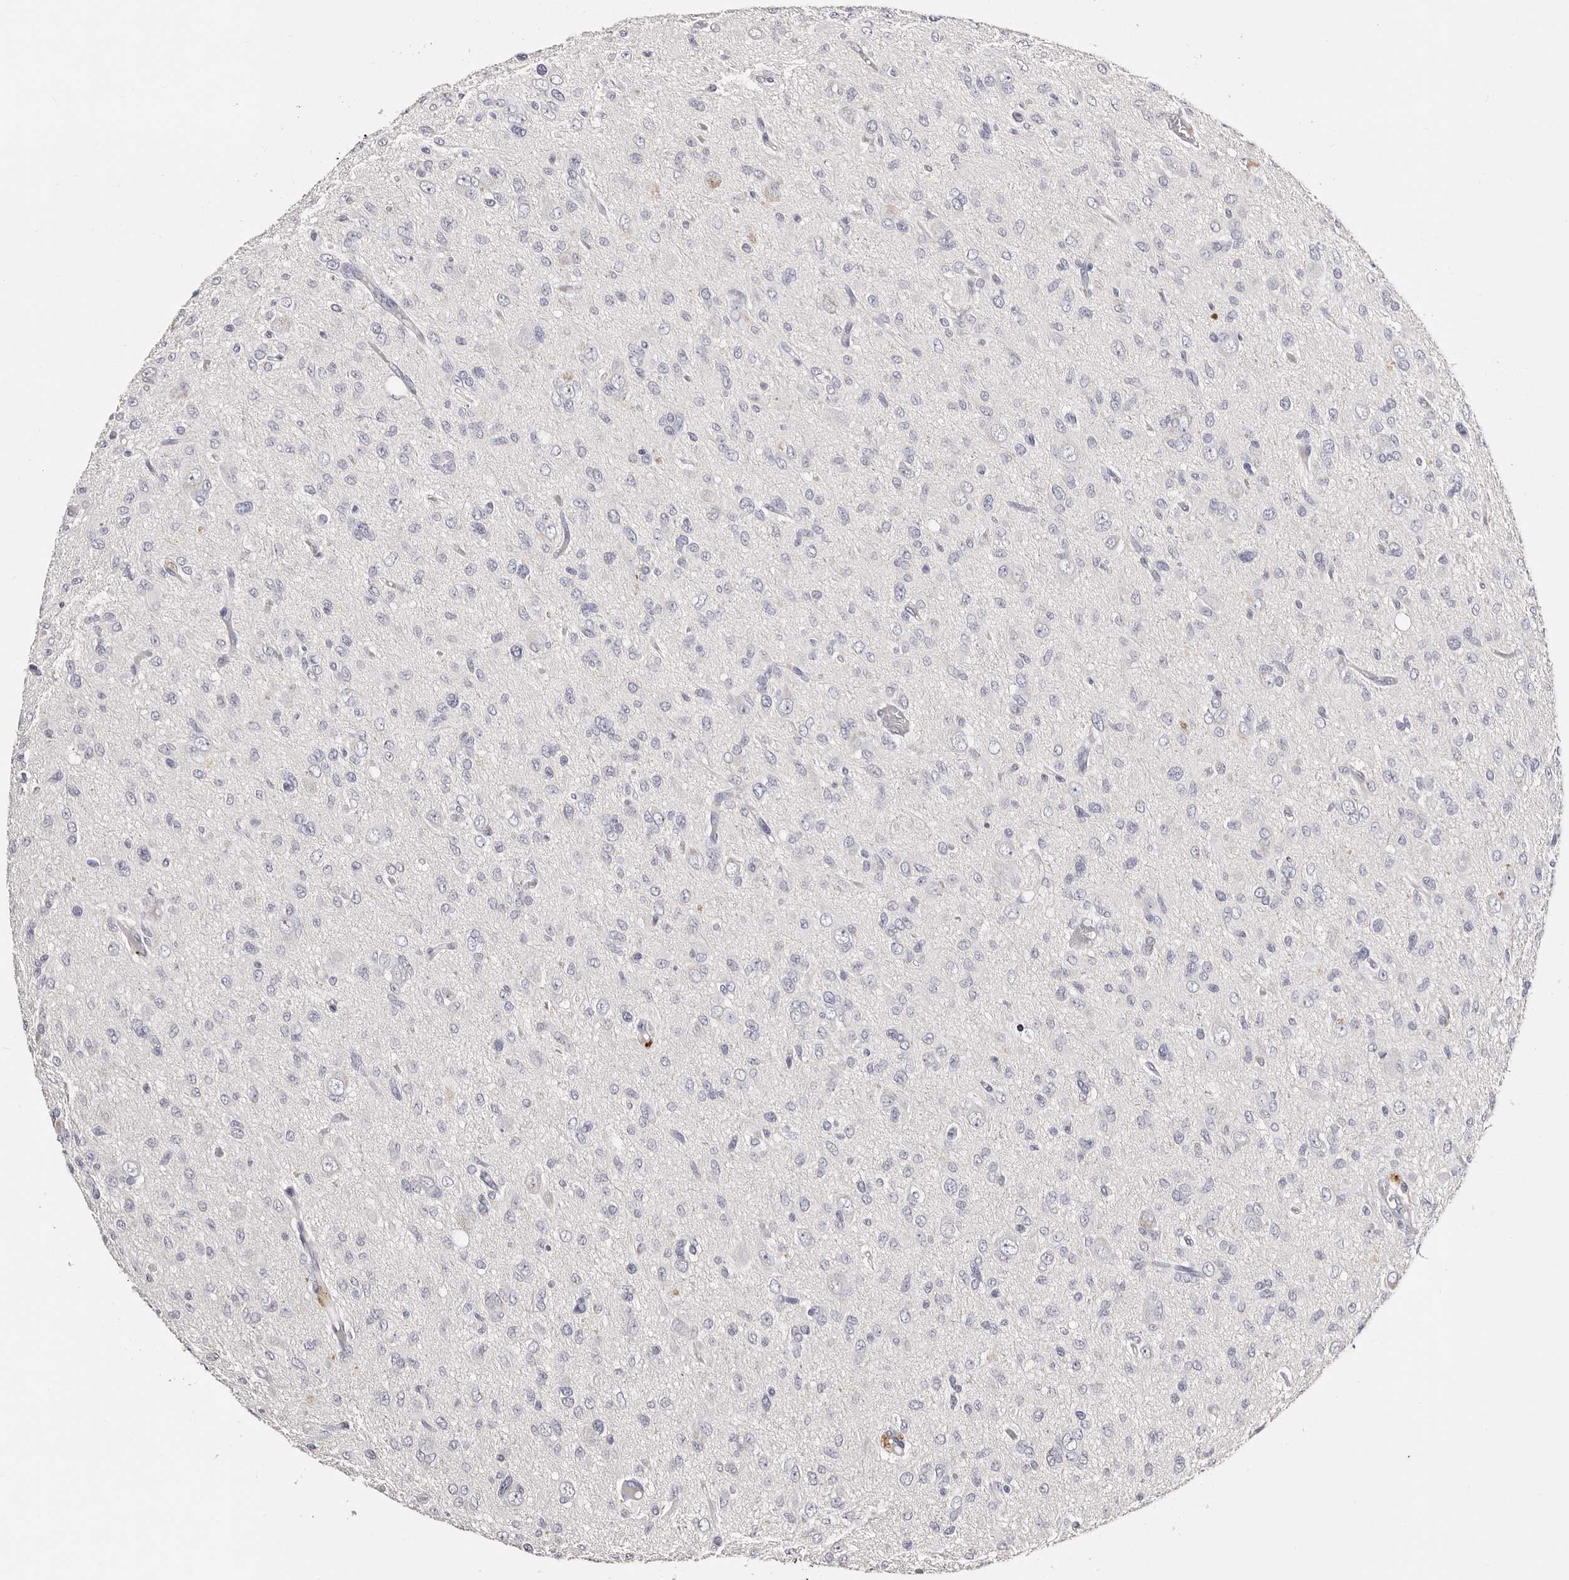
{"staining": {"intensity": "negative", "quantity": "none", "location": "none"}, "tissue": "glioma", "cell_type": "Tumor cells", "image_type": "cancer", "snomed": [{"axis": "morphology", "description": "Glioma, malignant, High grade"}, {"axis": "topography", "description": "Brain"}], "caption": "The immunohistochemistry image has no significant expression in tumor cells of glioma tissue. (DAB IHC with hematoxylin counter stain).", "gene": "AKNAD1", "patient": {"sex": "female", "age": 59}}